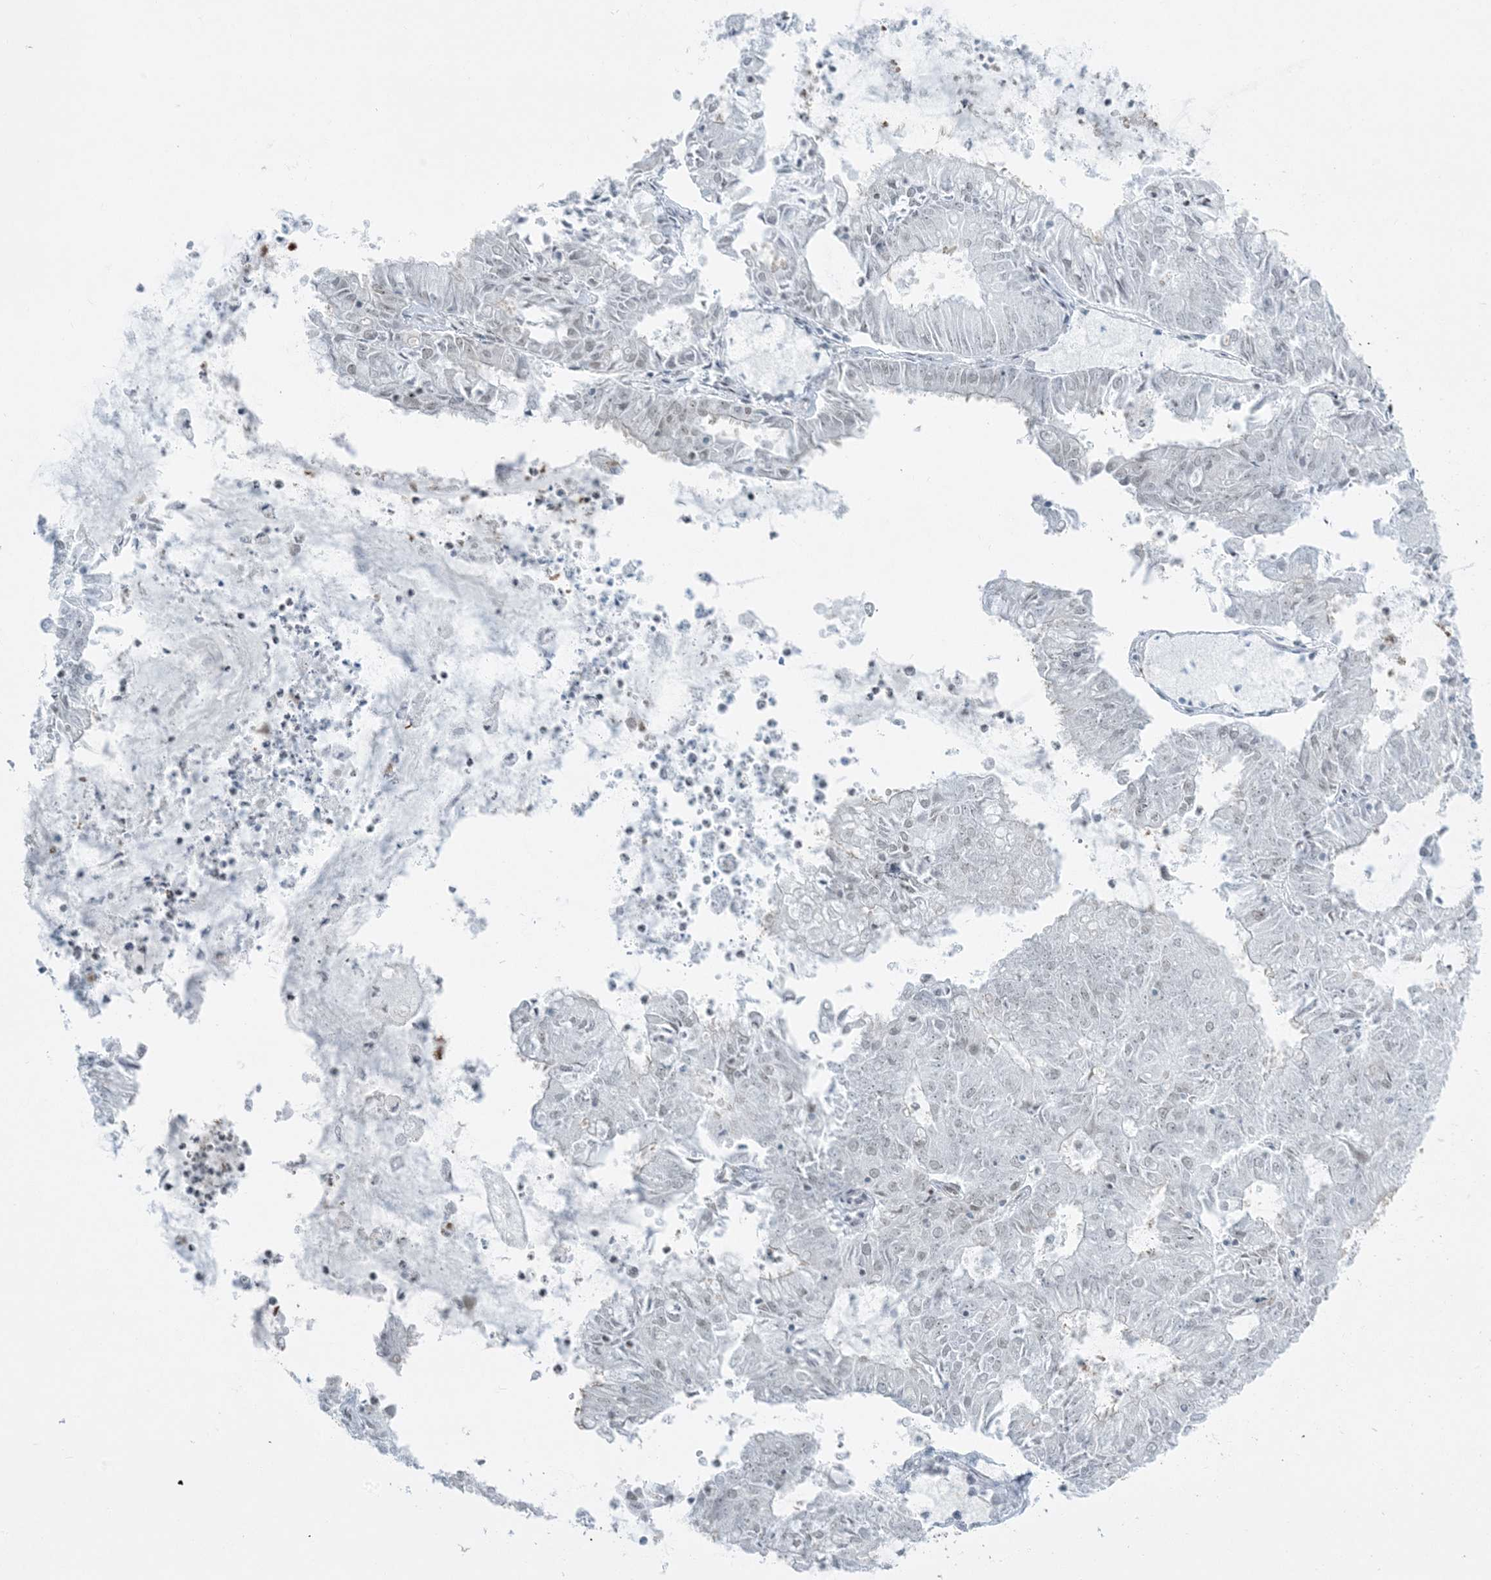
{"staining": {"intensity": "negative", "quantity": "none", "location": "none"}, "tissue": "endometrial cancer", "cell_type": "Tumor cells", "image_type": "cancer", "snomed": [{"axis": "morphology", "description": "Adenocarcinoma, NOS"}, {"axis": "topography", "description": "Endometrium"}], "caption": "Tumor cells show no significant protein staining in endometrial cancer.", "gene": "ZNF787", "patient": {"sex": "female", "age": 57}}